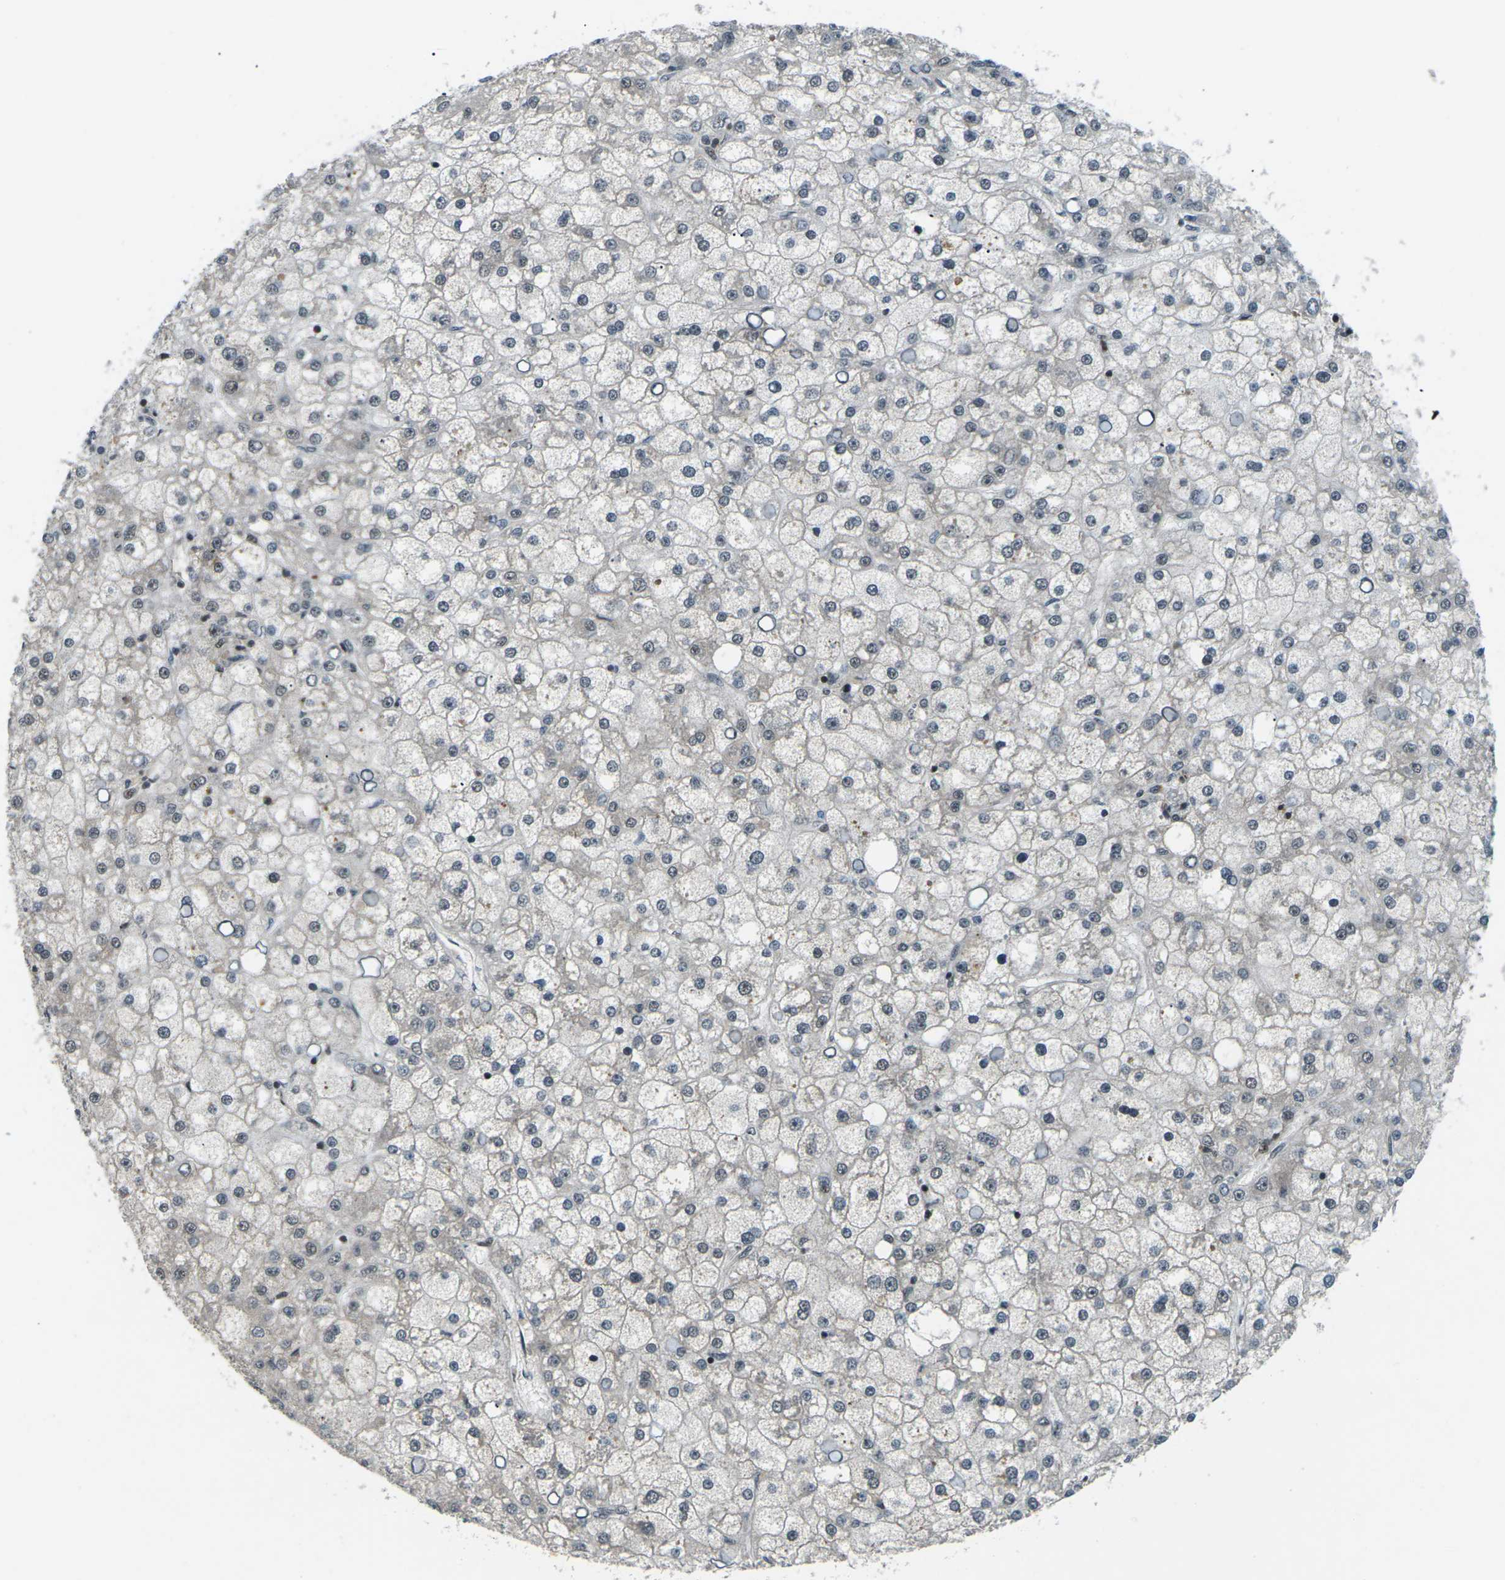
{"staining": {"intensity": "weak", "quantity": "<25%", "location": "nuclear"}, "tissue": "liver cancer", "cell_type": "Tumor cells", "image_type": "cancer", "snomed": [{"axis": "morphology", "description": "Carcinoma, Hepatocellular, NOS"}, {"axis": "topography", "description": "Liver"}], "caption": "The histopathology image exhibits no staining of tumor cells in liver cancer (hepatocellular carcinoma). (DAB immunohistochemistry with hematoxylin counter stain).", "gene": "UBE2S", "patient": {"sex": "male", "age": 67}}